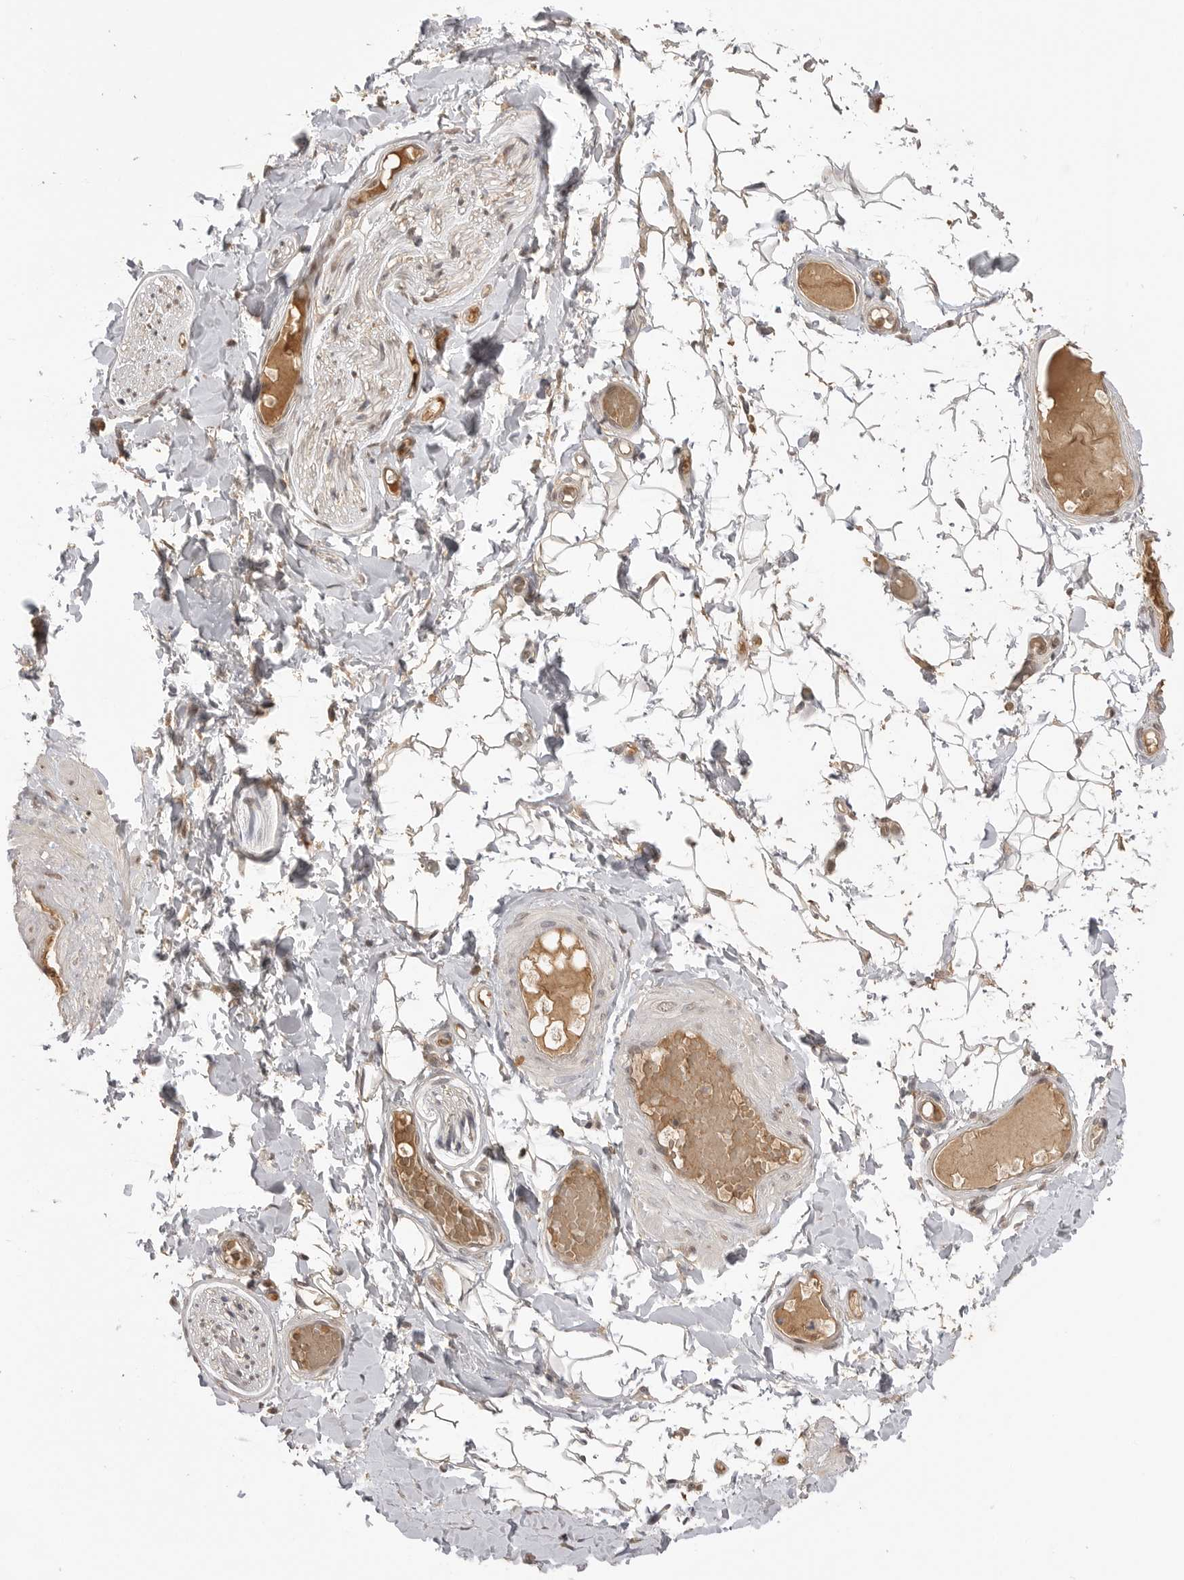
{"staining": {"intensity": "moderate", "quantity": "25%-75%", "location": "cytoplasmic/membranous,nuclear"}, "tissue": "adipose tissue", "cell_type": "Adipocytes", "image_type": "normal", "snomed": [{"axis": "morphology", "description": "Normal tissue, NOS"}, {"axis": "topography", "description": "Adipose tissue"}, {"axis": "topography", "description": "Vascular tissue"}, {"axis": "topography", "description": "Peripheral nerve tissue"}], "caption": "Immunohistochemistry (IHC) photomicrograph of normal adipose tissue: human adipose tissue stained using immunohistochemistry (IHC) shows medium levels of moderate protein expression localized specifically in the cytoplasmic/membranous,nuclear of adipocytes, appearing as a cytoplasmic/membranous,nuclear brown color.", "gene": "ASPSCR1", "patient": {"sex": "male", "age": 25}}